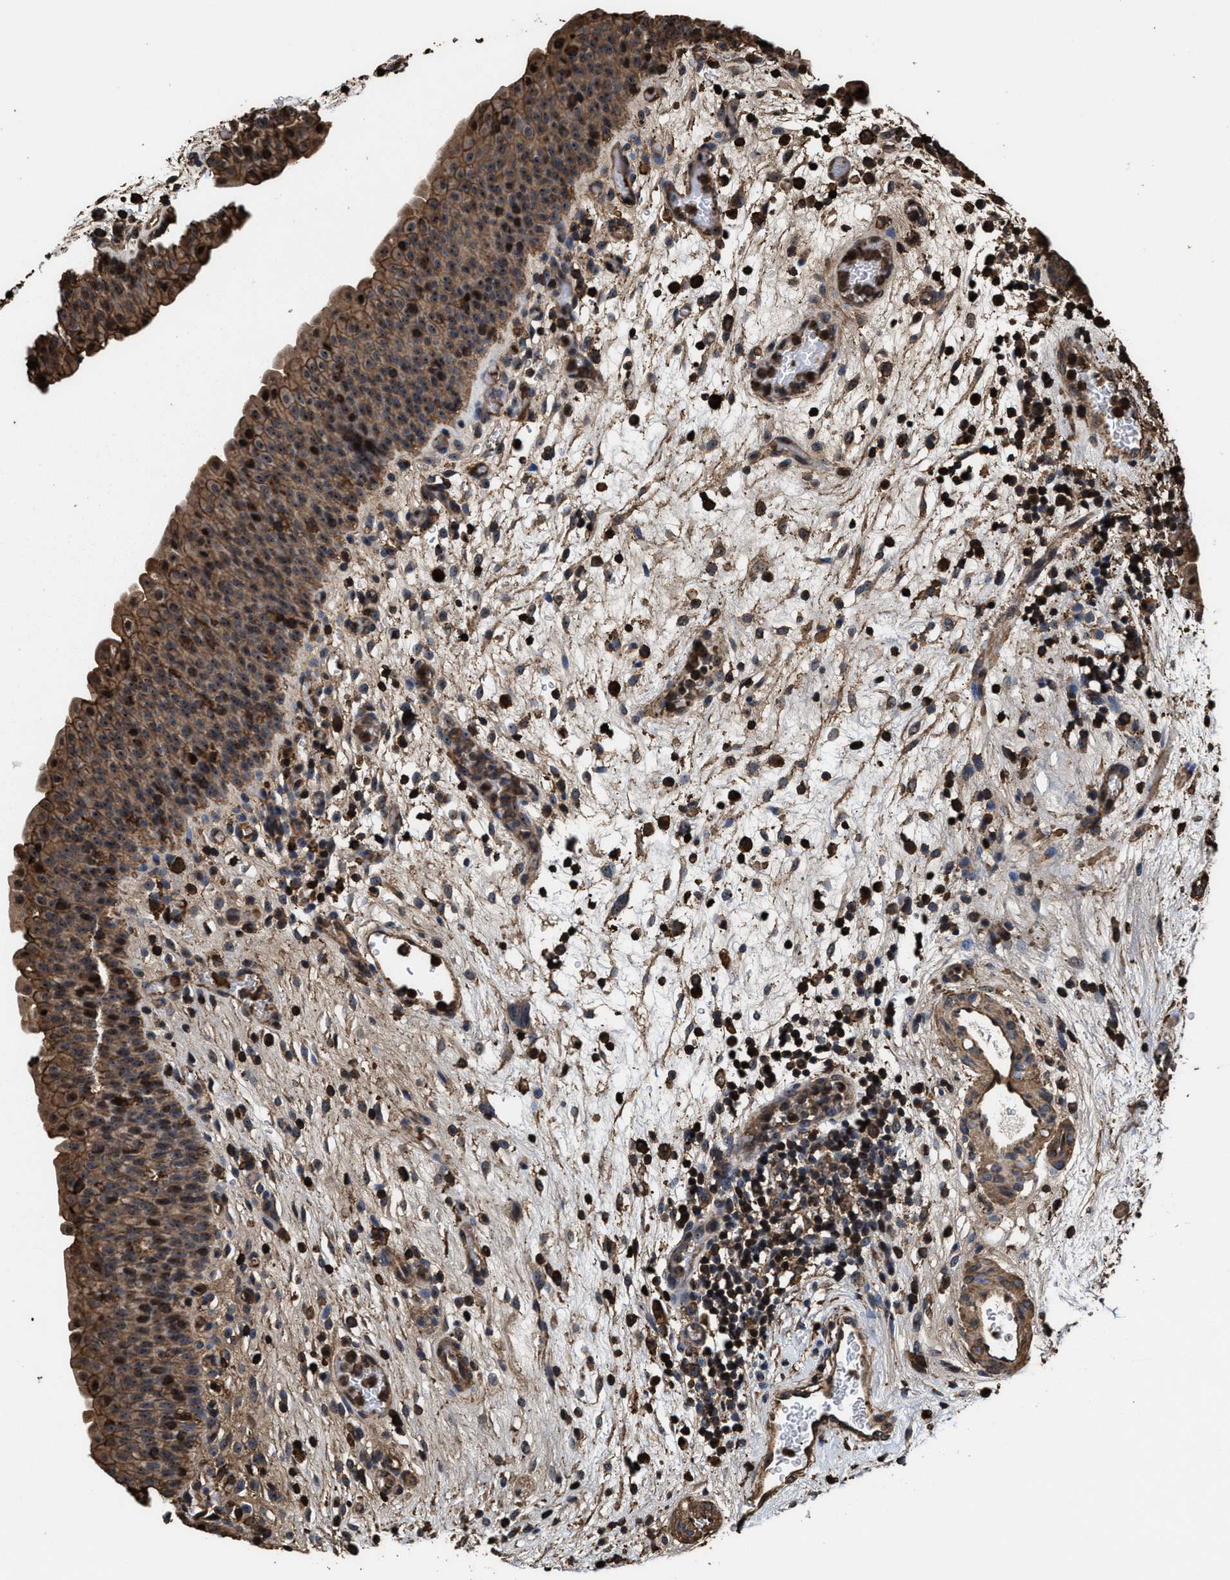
{"staining": {"intensity": "moderate", "quantity": ">75%", "location": "cytoplasmic/membranous"}, "tissue": "urinary bladder", "cell_type": "Urothelial cells", "image_type": "normal", "snomed": [{"axis": "morphology", "description": "Normal tissue, NOS"}, {"axis": "topography", "description": "Urinary bladder"}], "caption": "Brown immunohistochemical staining in unremarkable human urinary bladder demonstrates moderate cytoplasmic/membranous staining in approximately >75% of urothelial cells.", "gene": "KBTBD2", "patient": {"sex": "male", "age": 37}}